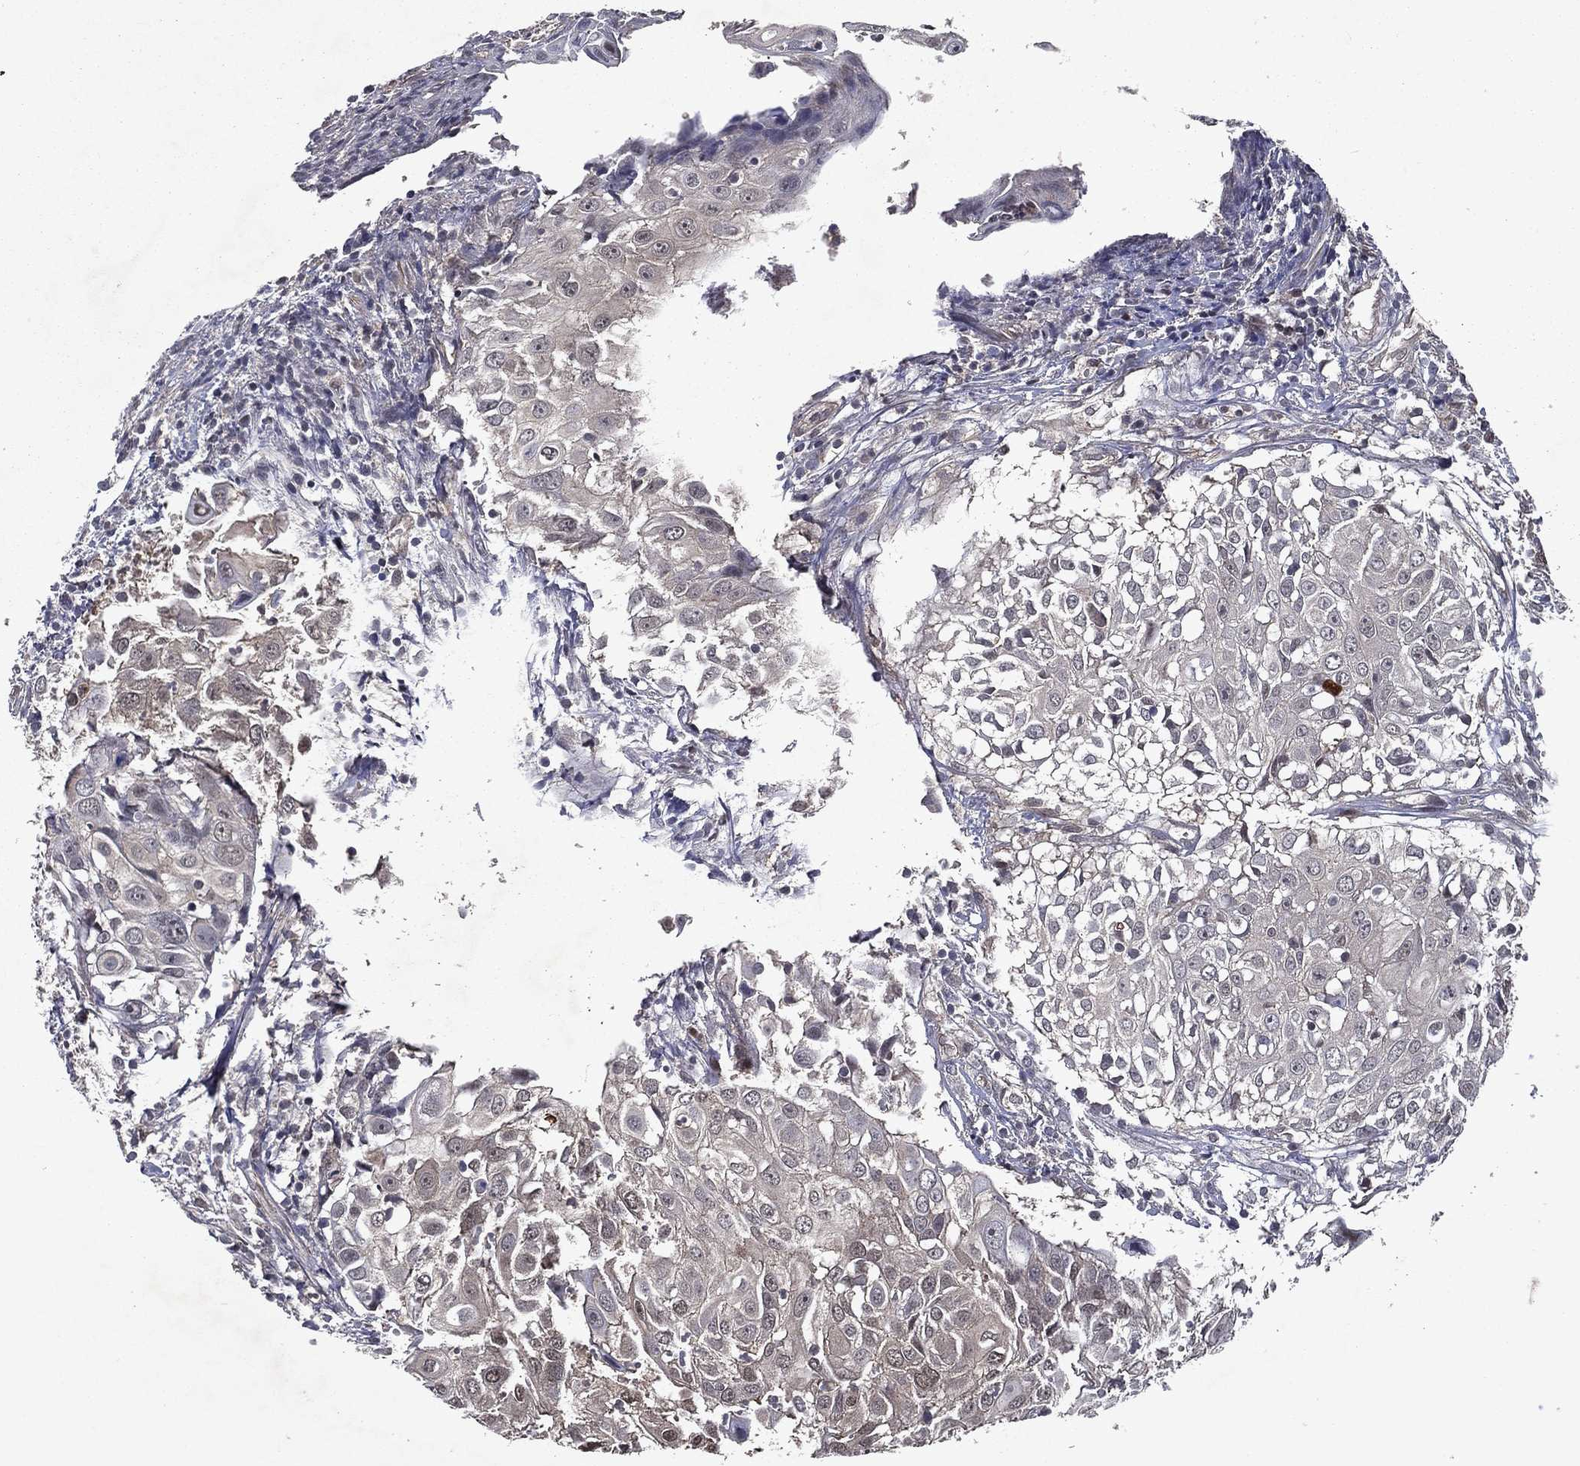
{"staining": {"intensity": "moderate", "quantity": "<25%", "location": "cytoplasmic/membranous,nuclear"}, "tissue": "urothelial cancer", "cell_type": "Tumor cells", "image_type": "cancer", "snomed": [{"axis": "morphology", "description": "Urothelial carcinoma, High grade"}, {"axis": "topography", "description": "Urinary bladder"}], "caption": "Approximately <25% of tumor cells in human high-grade urothelial carcinoma exhibit moderate cytoplasmic/membranous and nuclear protein positivity as visualized by brown immunohistochemical staining.", "gene": "FGD1", "patient": {"sex": "female", "age": 79}}